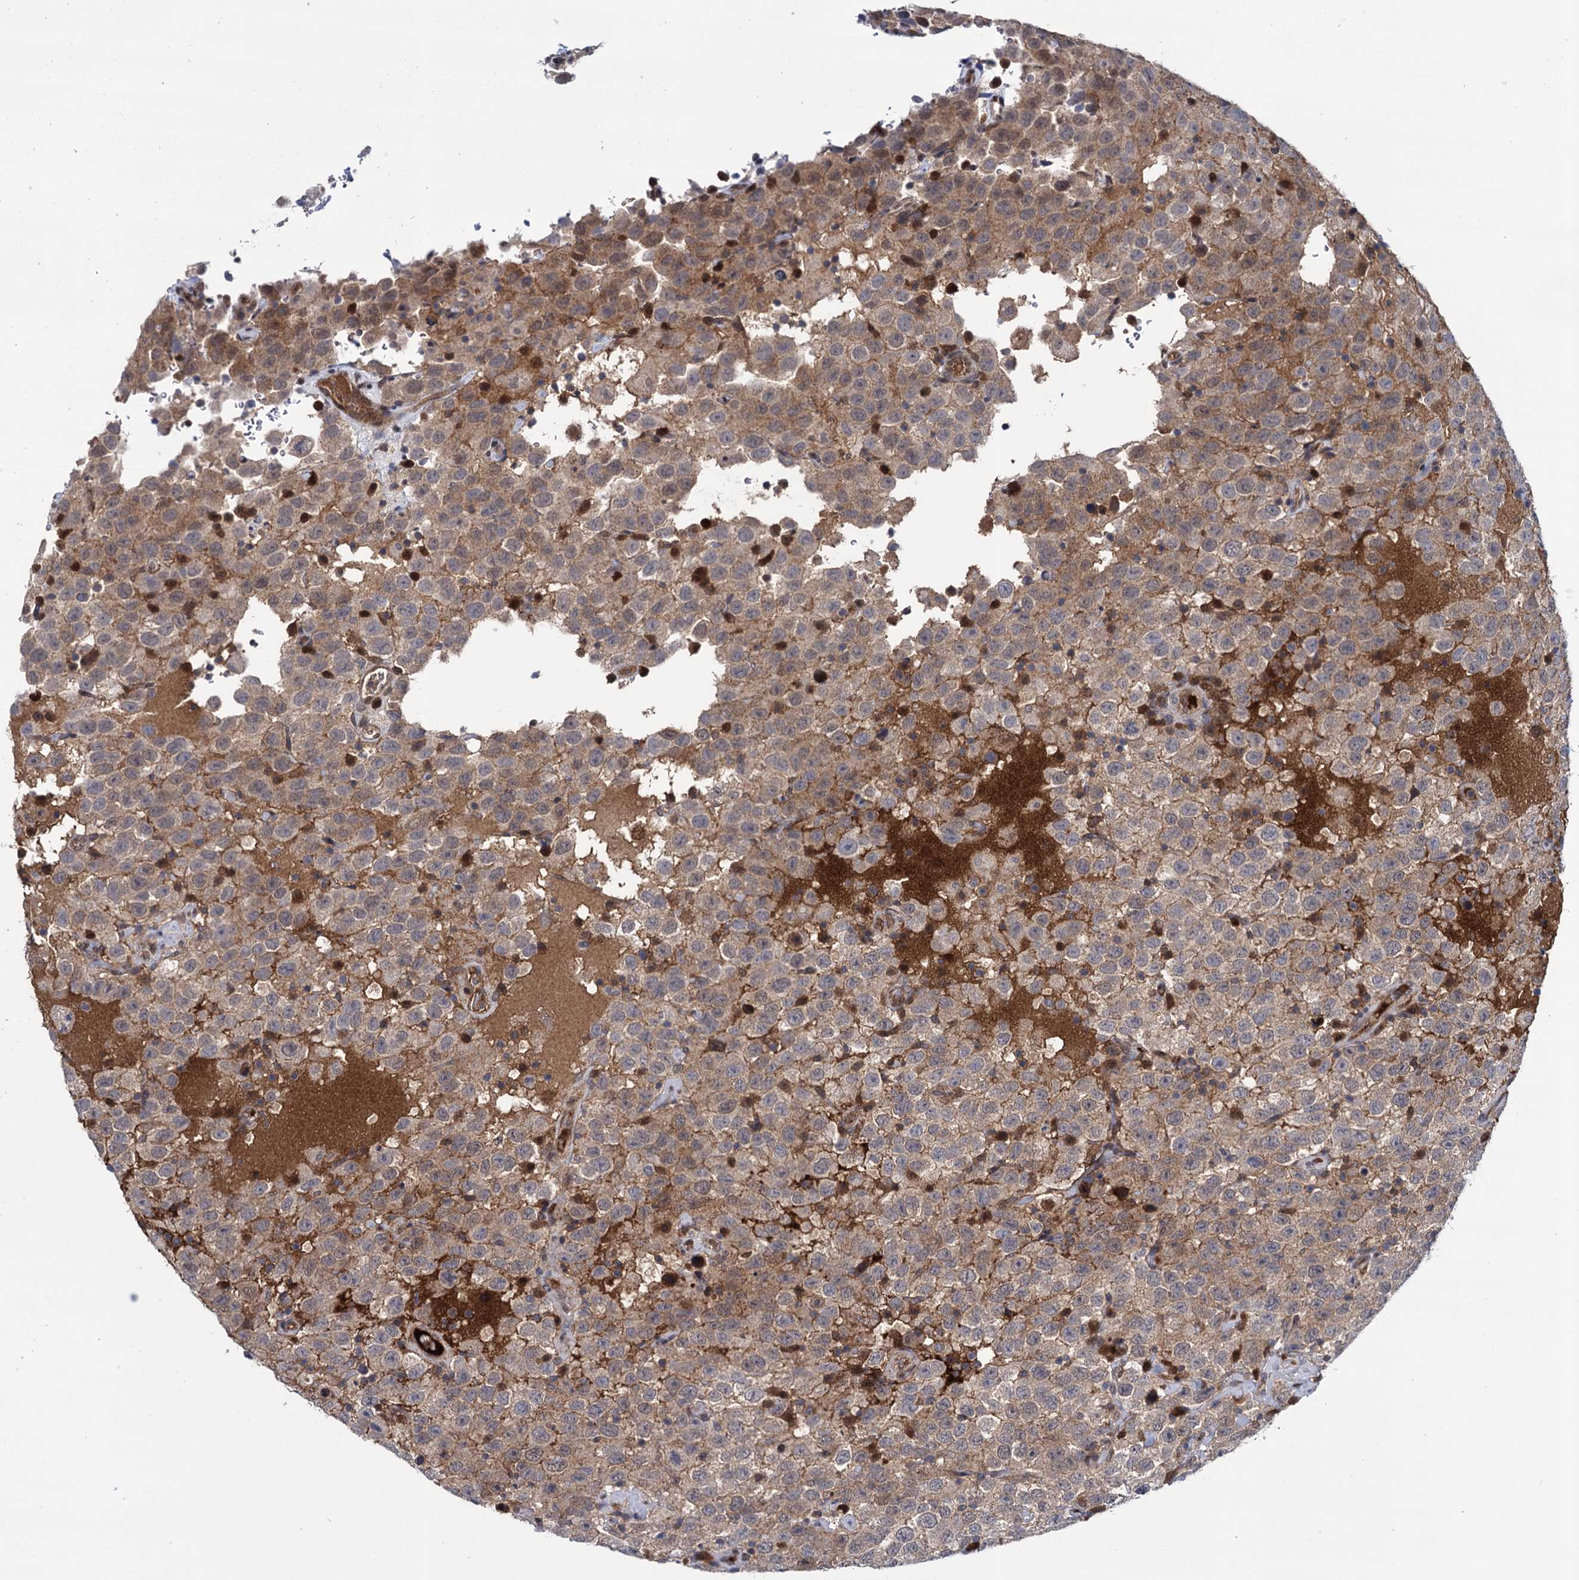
{"staining": {"intensity": "weak", "quantity": "25%-75%", "location": "cytoplasmic/membranous"}, "tissue": "testis cancer", "cell_type": "Tumor cells", "image_type": "cancer", "snomed": [{"axis": "morphology", "description": "Seminoma, NOS"}, {"axis": "topography", "description": "Testis"}], "caption": "Immunohistochemical staining of human testis cancer (seminoma) shows low levels of weak cytoplasmic/membranous protein expression in about 25%-75% of tumor cells. The staining was performed using DAB (3,3'-diaminobenzidine) to visualize the protein expression in brown, while the nuclei were stained in blue with hematoxylin (Magnification: 20x).", "gene": "GLO1", "patient": {"sex": "male", "age": 41}}